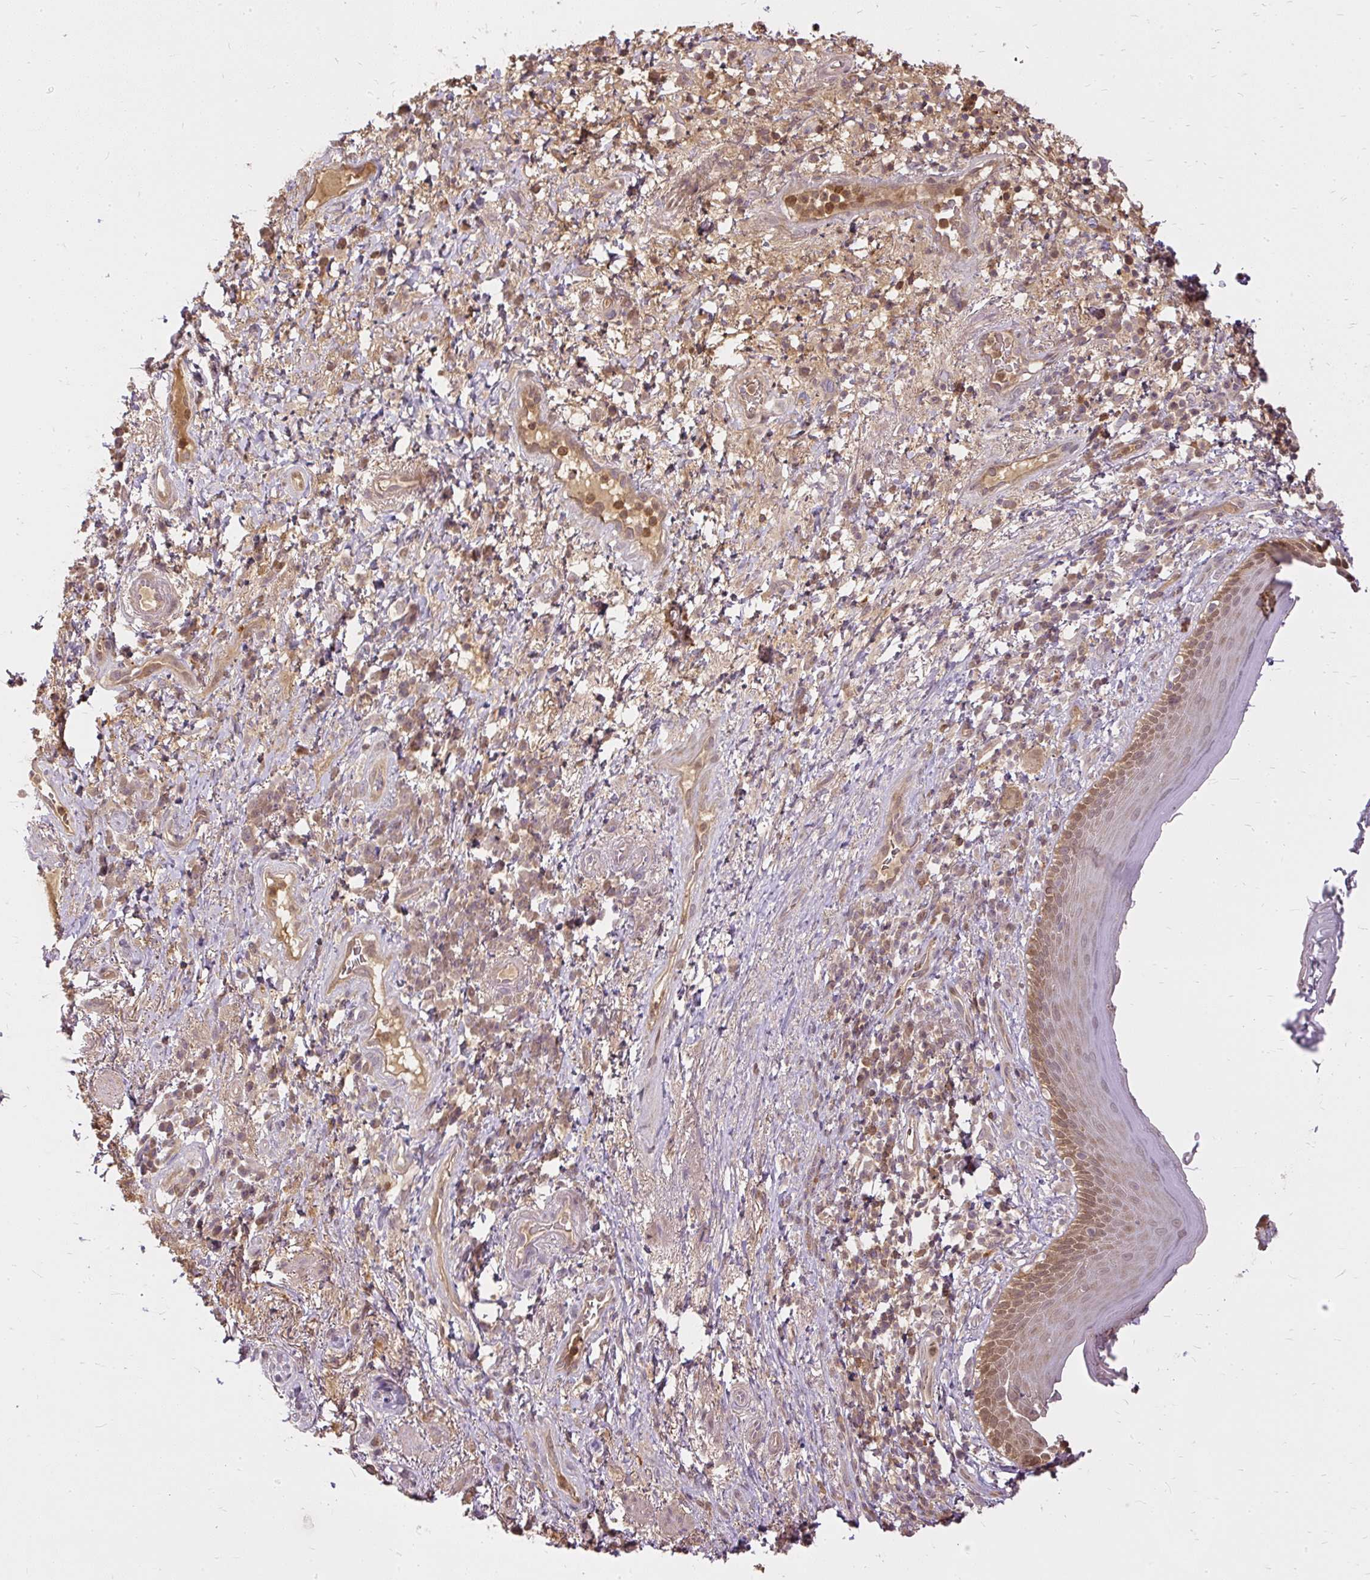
{"staining": {"intensity": "moderate", "quantity": ">75%", "location": "cytoplasmic/membranous,nuclear"}, "tissue": "skin", "cell_type": "Epidermal cells", "image_type": "normal", "snomed": [{"axis": "morphology", "description": "Normal tissue, NOS"}, {"axis": "topography", "description": "Anal"}], "caption": "IHC micrograph of normal skin: human skin stained using IHC demonstrates medium levels of moderate protein expression localized specifically in the cytoplasmic/membranous,nuclear of epidermal cells, appearing as a cytoplasmic/membranous,nuclear brown color.", "gene": "AP5S1", "patient": {"sex": "male", "age": 78}}